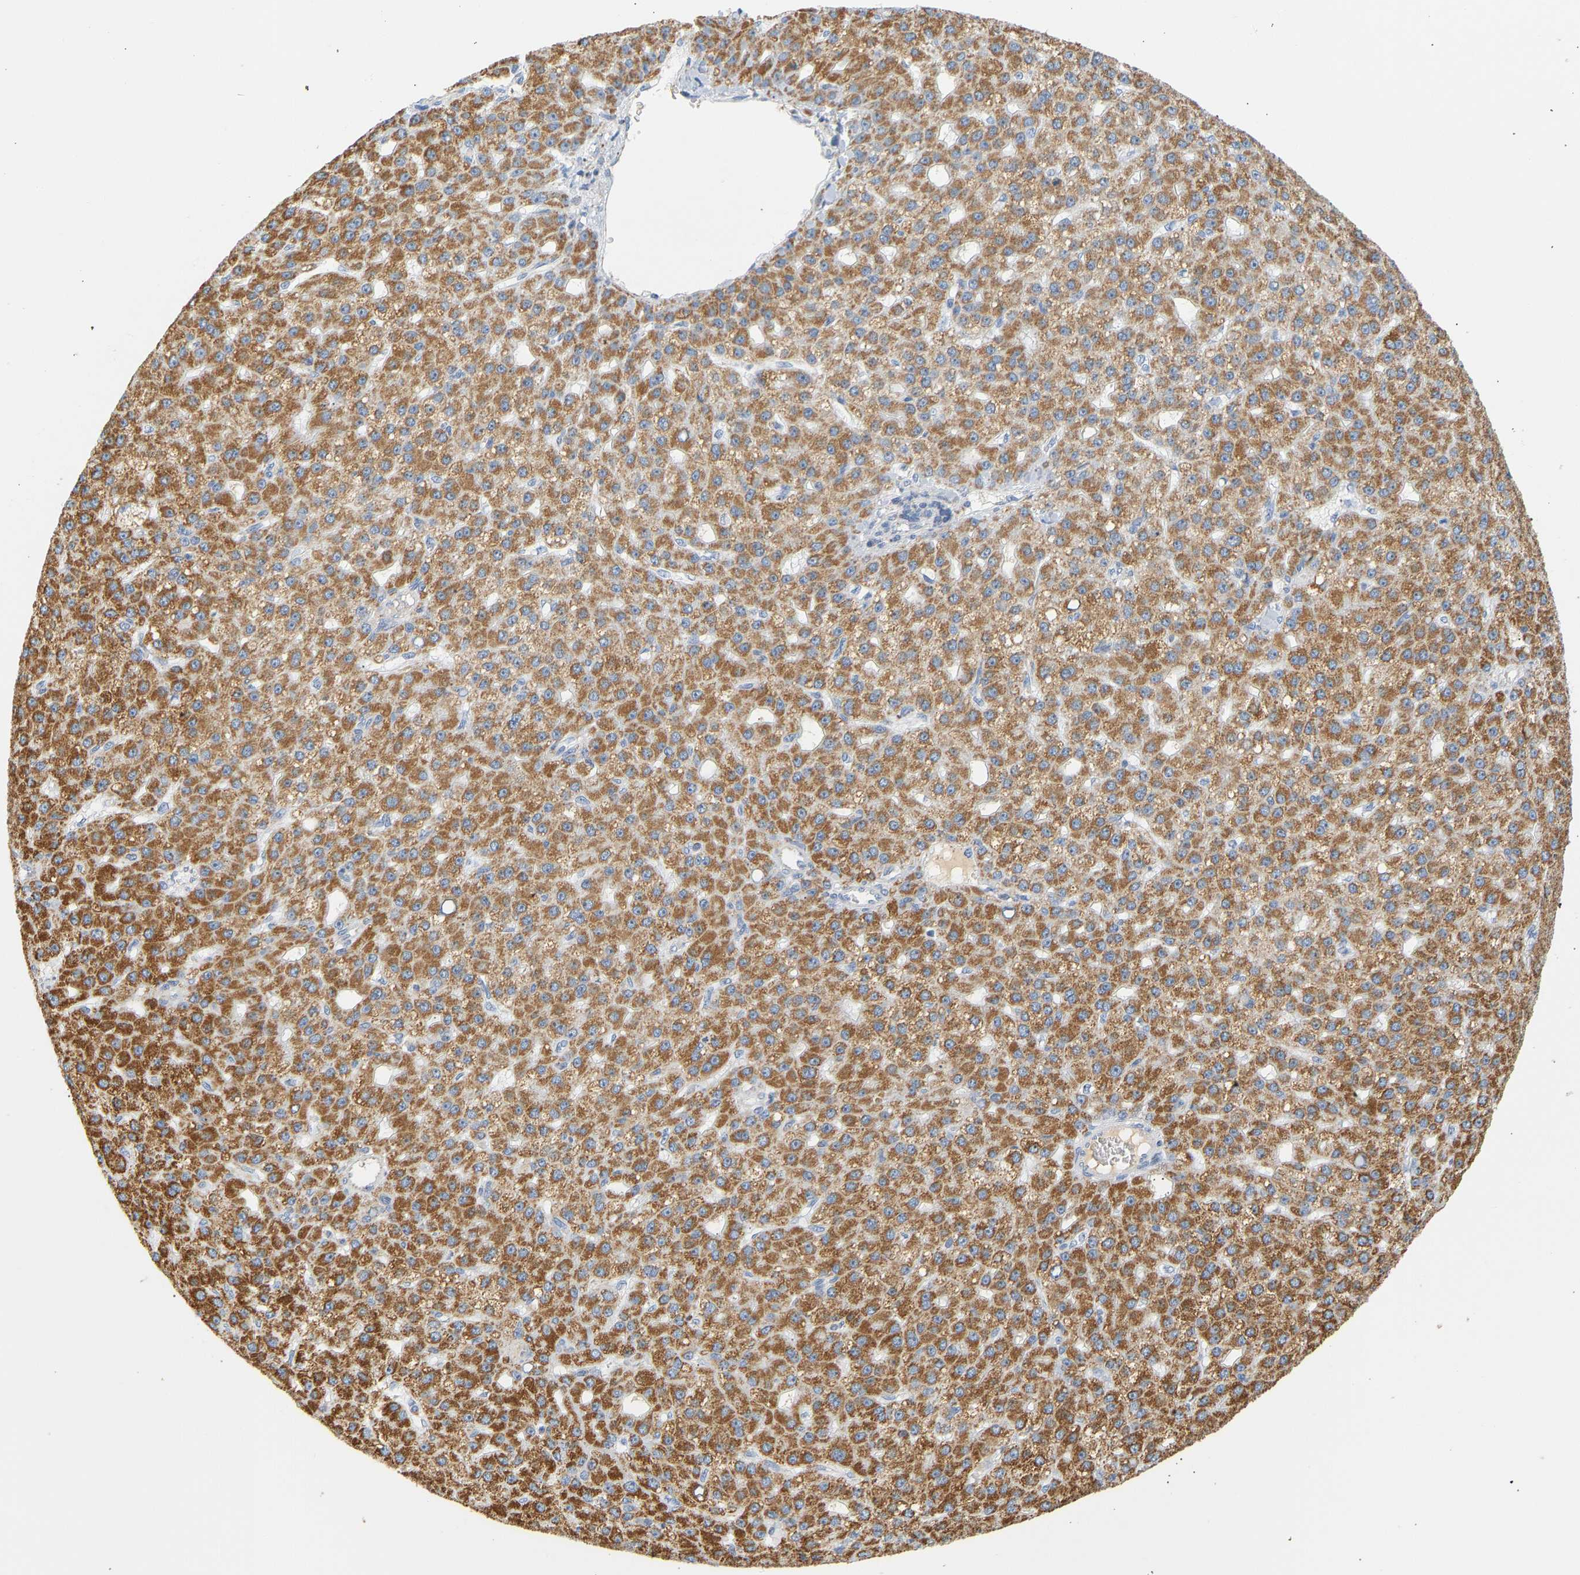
{"staining": {"intensity": "moderate", "quantity": ">75%", "location": "cytoplasmic/membranous"}, "tissue": "liver cancer", "cell_type": "Tumor cells", "image_type": "cancer", "snomed": [{"axis": "morphology", "description": "Carcinoma, Hepatocellular, NOS"}, {"axis": "topography", "description": "Liver"}], "caption": "High-magnification brightfield microscopy of liver cancer (hepatocellular carcinoma) stained with DAB (3,3'-diaminobenzidine) (brown) and counterstained with hematoxylin (blue). tumor cells exhibit moderate cytoplasmic/membranous positivity is seen in approximately>75% of cells.", "gene": "GRPEL2", "patient": {"sex": "male", "age": 67}}